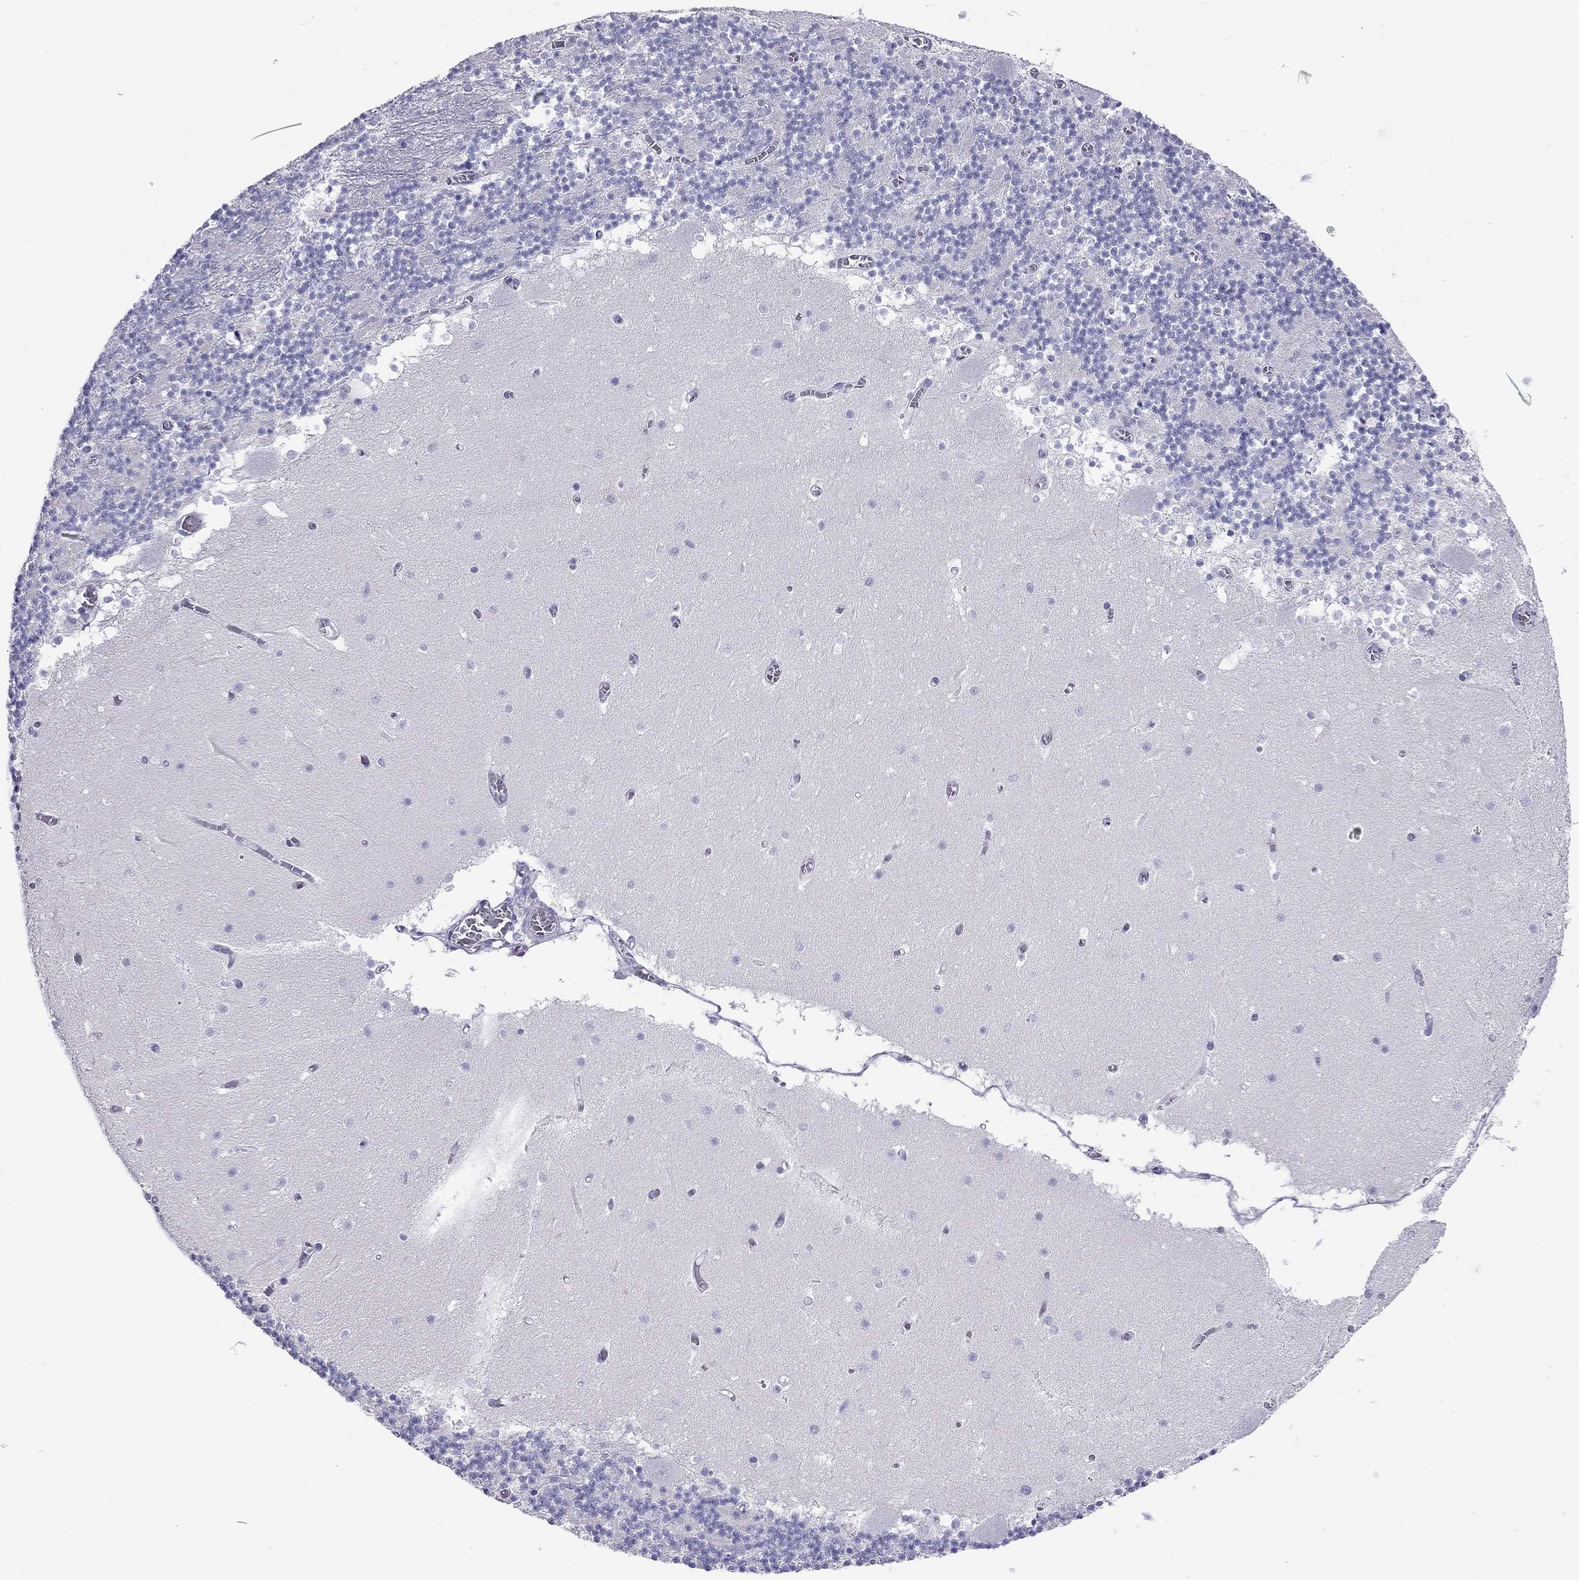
{"staining": {"intensity": "negative", "quantity": "none", "location": "none"}, "tissue": "cerebellum", "cell_type": "Cells in granular layer", "image_type": "normal", "snomed": [{"axis": "morphology", "description": "Normal tissue, NOS"}, {"axis": "topography", "description": "Cerebellum"}], "caption": "IHC photomicrograph of normal human cerebellum stained for a protein (brown), which displays no expression in cells in granular layer.", "gene": "SH2D2A", "patient": {"sex": "female", "age": 28}}